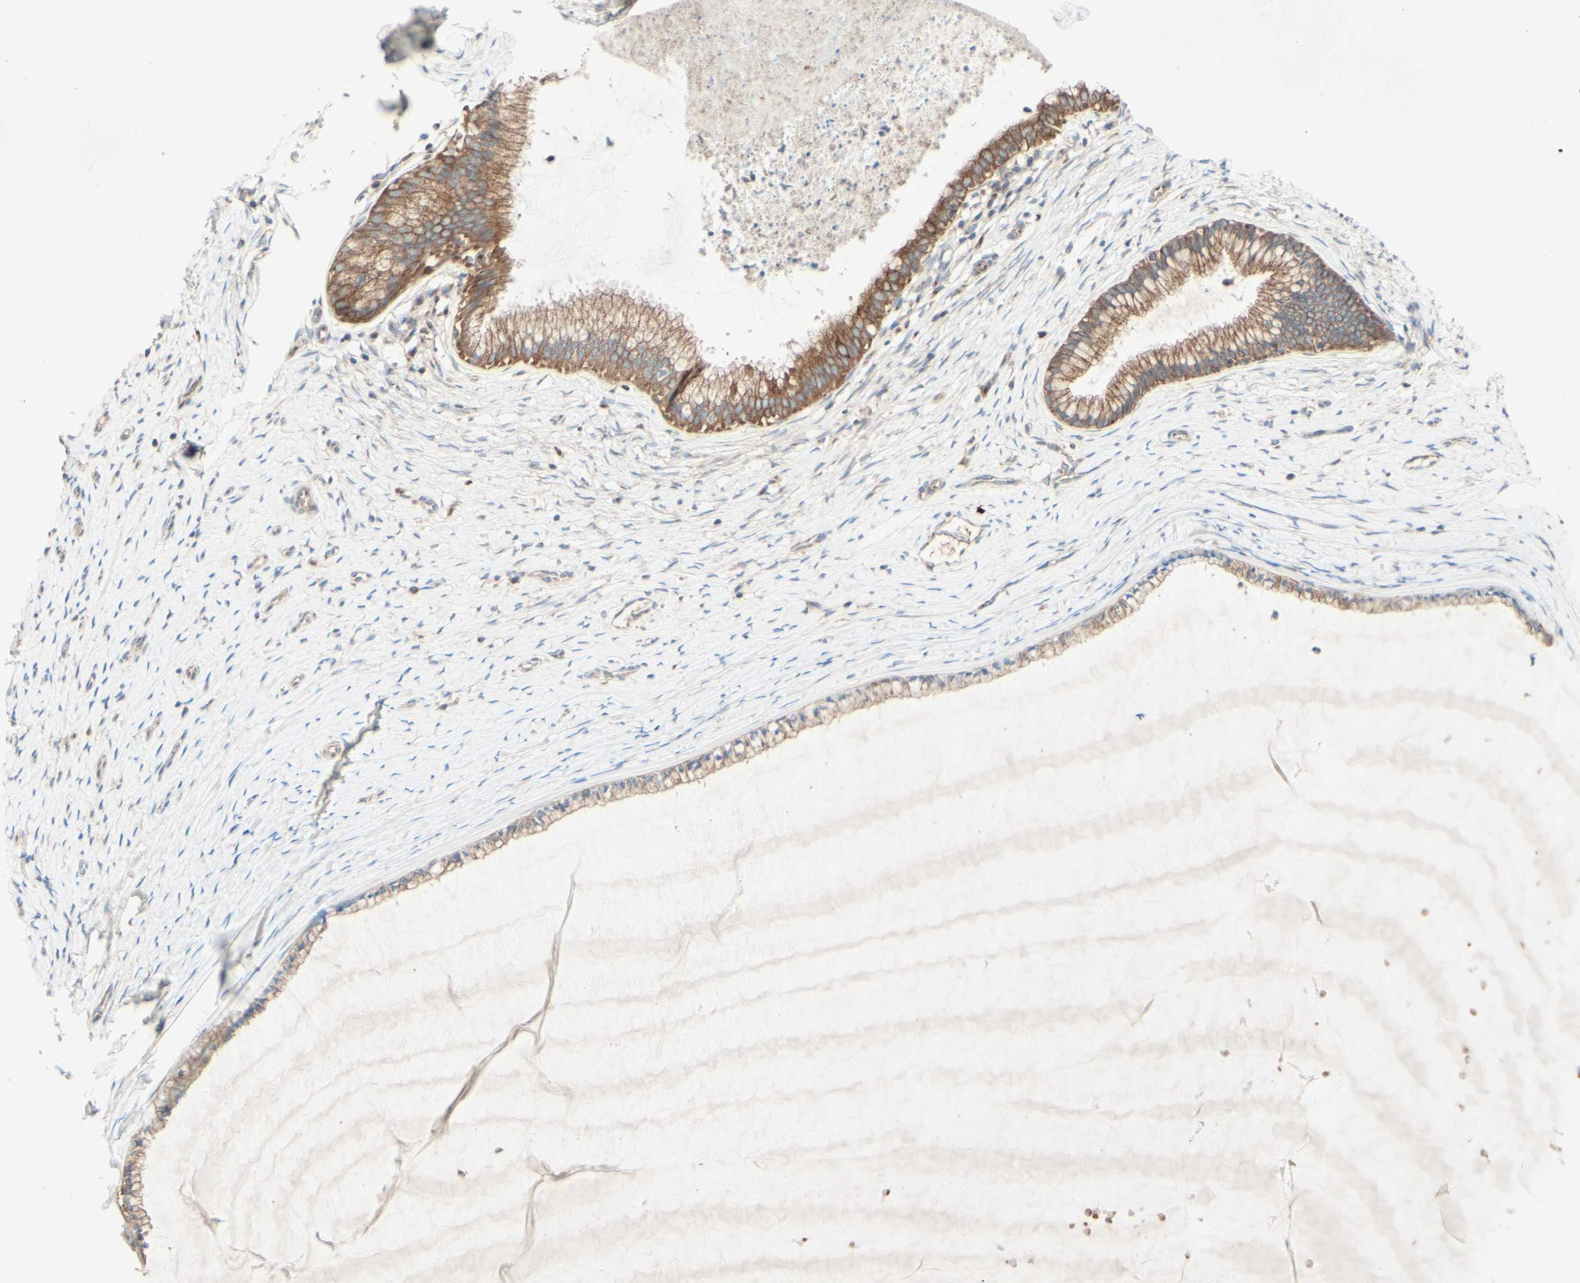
{"staining": {"intensity": "moderate", "quantity": ">75%", "location": "cytoplasmic/membranous"}, "tissue": "cervix", "cell_type": "Glandular cells", "image_type": "normal", "snomed": [{"axis": "morphology", "description": "Normal tissue, NOS"}, {"axis": "topography", "description": "Cervix"}], "caption": "Brown immunohistochemical staining in normal human cervix demonstrates moderate cytoplasmic/membranous staining in approximately >75% of glandular cells. The protein is stained brown, and the nuclei are stained in blue (DAB (3,3'-diaminobenzidine) IHC with brightfield microscopy, high magnification).", "gene": "MTM1", "patient": {"sex": "female", "age": 39}}